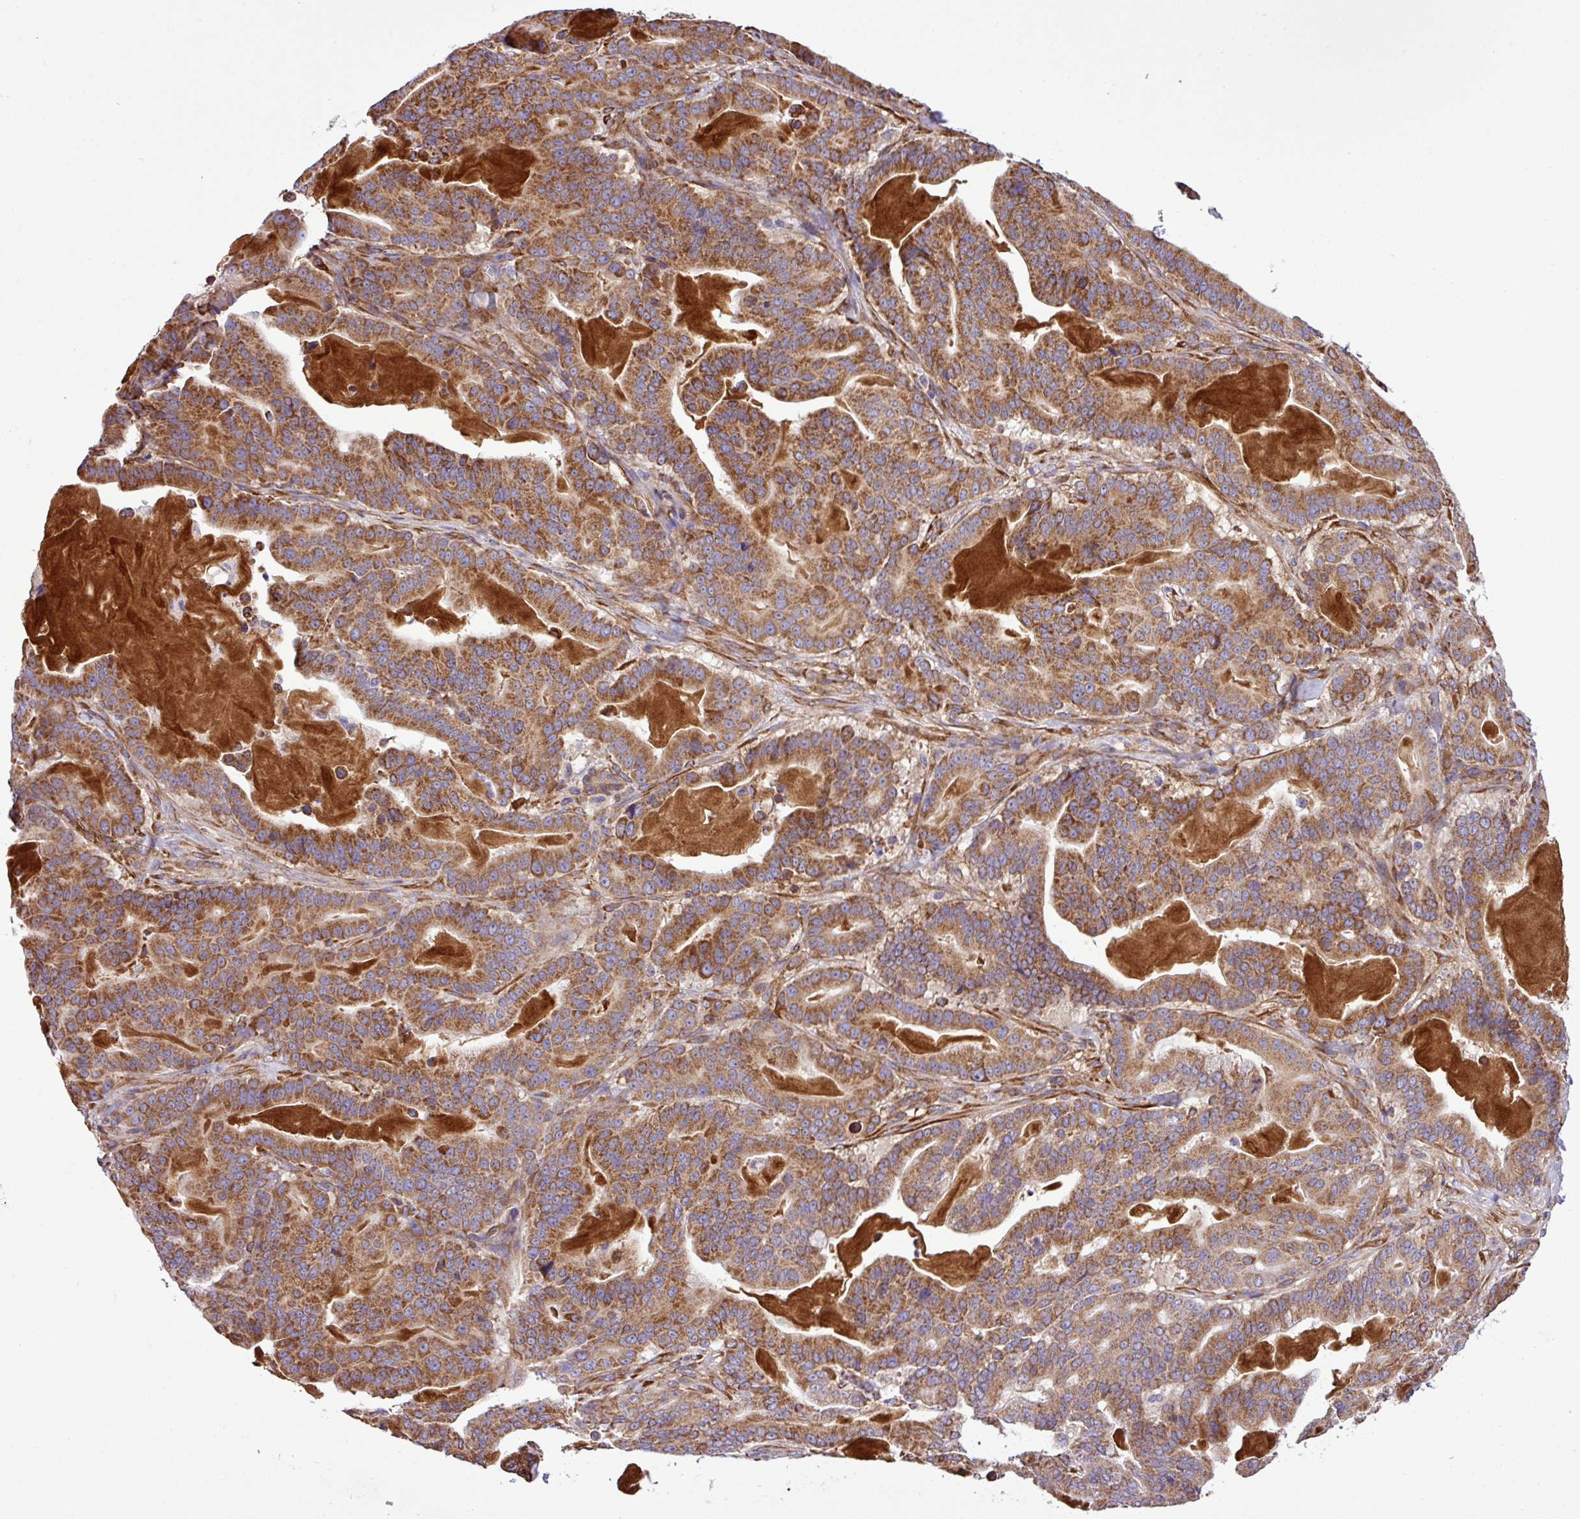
{"staining": {"intensity": "strong", "quantity": ">75%", "location": "cytoplasmic/membranous"}, "tissue": "pancreatic cancer", "cell_type": "Tumor cells", "image_type": "cancer", "snomed": [{"axis": "morphology", "description": "Adenocarcinoma, NOS"}, {"axis": "topography", "description": "Pancreas"}], "caption": "Immunohistochemistry staining of pancreatic cancer, which displays high levels of strong cytoplasmic/membranous expression in approximately >75% of tumor cells indicating strong cytoplasmic/membranous protein expression. The staining was performed using DAB (brown) for protein detection and nuclei were counterstained in hematoxylin (blue).", "gene": "CWH43", "patient": {"sex": "male", "age": 63}}